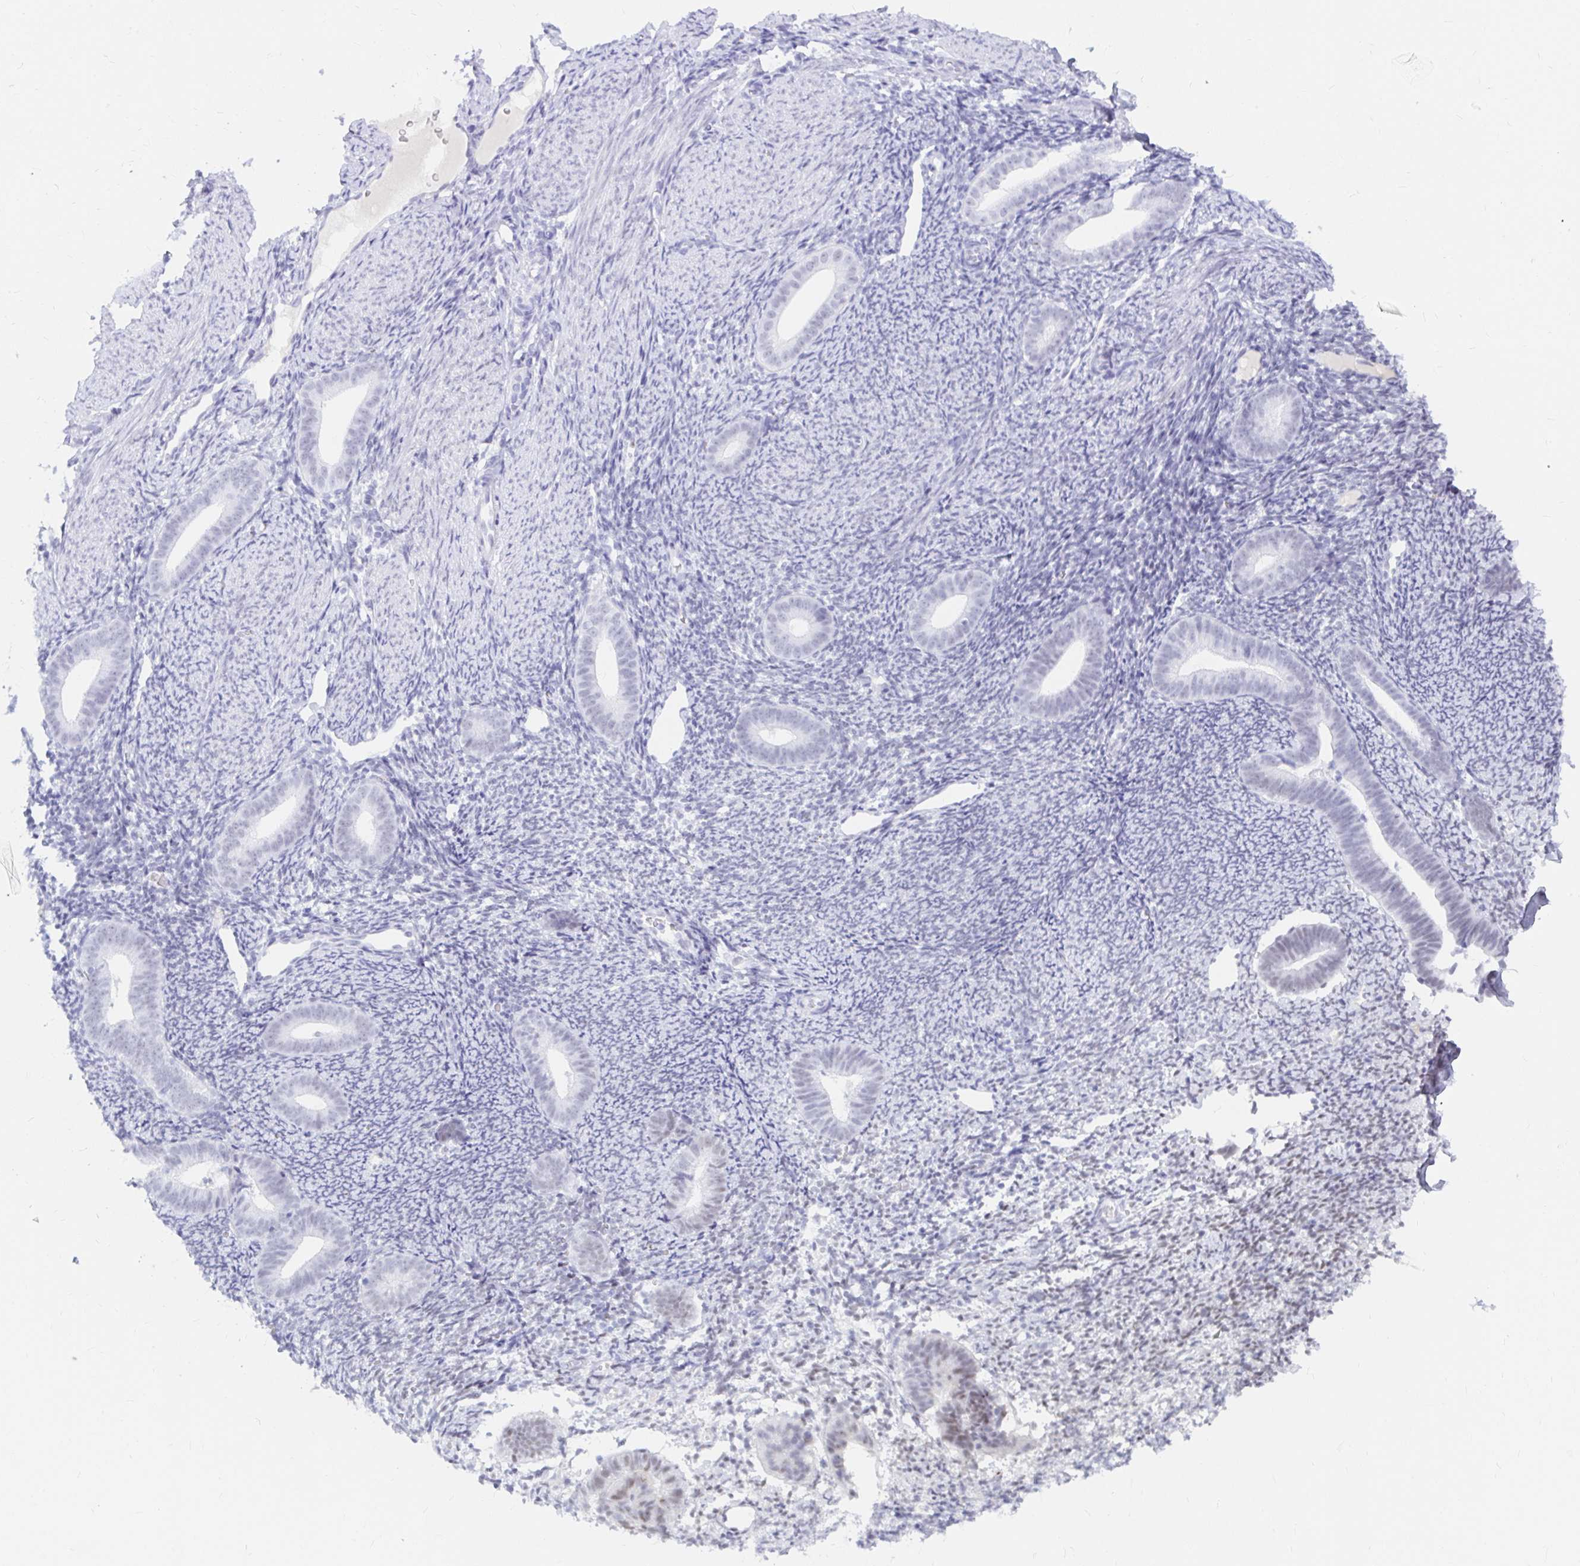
{"staining": {"intensity": "negative", "quantity": "none", "location": "none"}, "tissue": "endometrium", "cell_type": "Cells in endometrial stroma", "image_type": "normal", "snomed": [{"axis": "morphology", "description": "Normal tissue, NOS"}, {"axis": "topography", "description": "Endometrium"}], "caption": "IHC micrograph of normal endometrium stained for a protein (brown), which shows no staining in cells in endometrial stroma.", "gene": "OR6T1", "patient": {"sex": "female", "age": 39}}